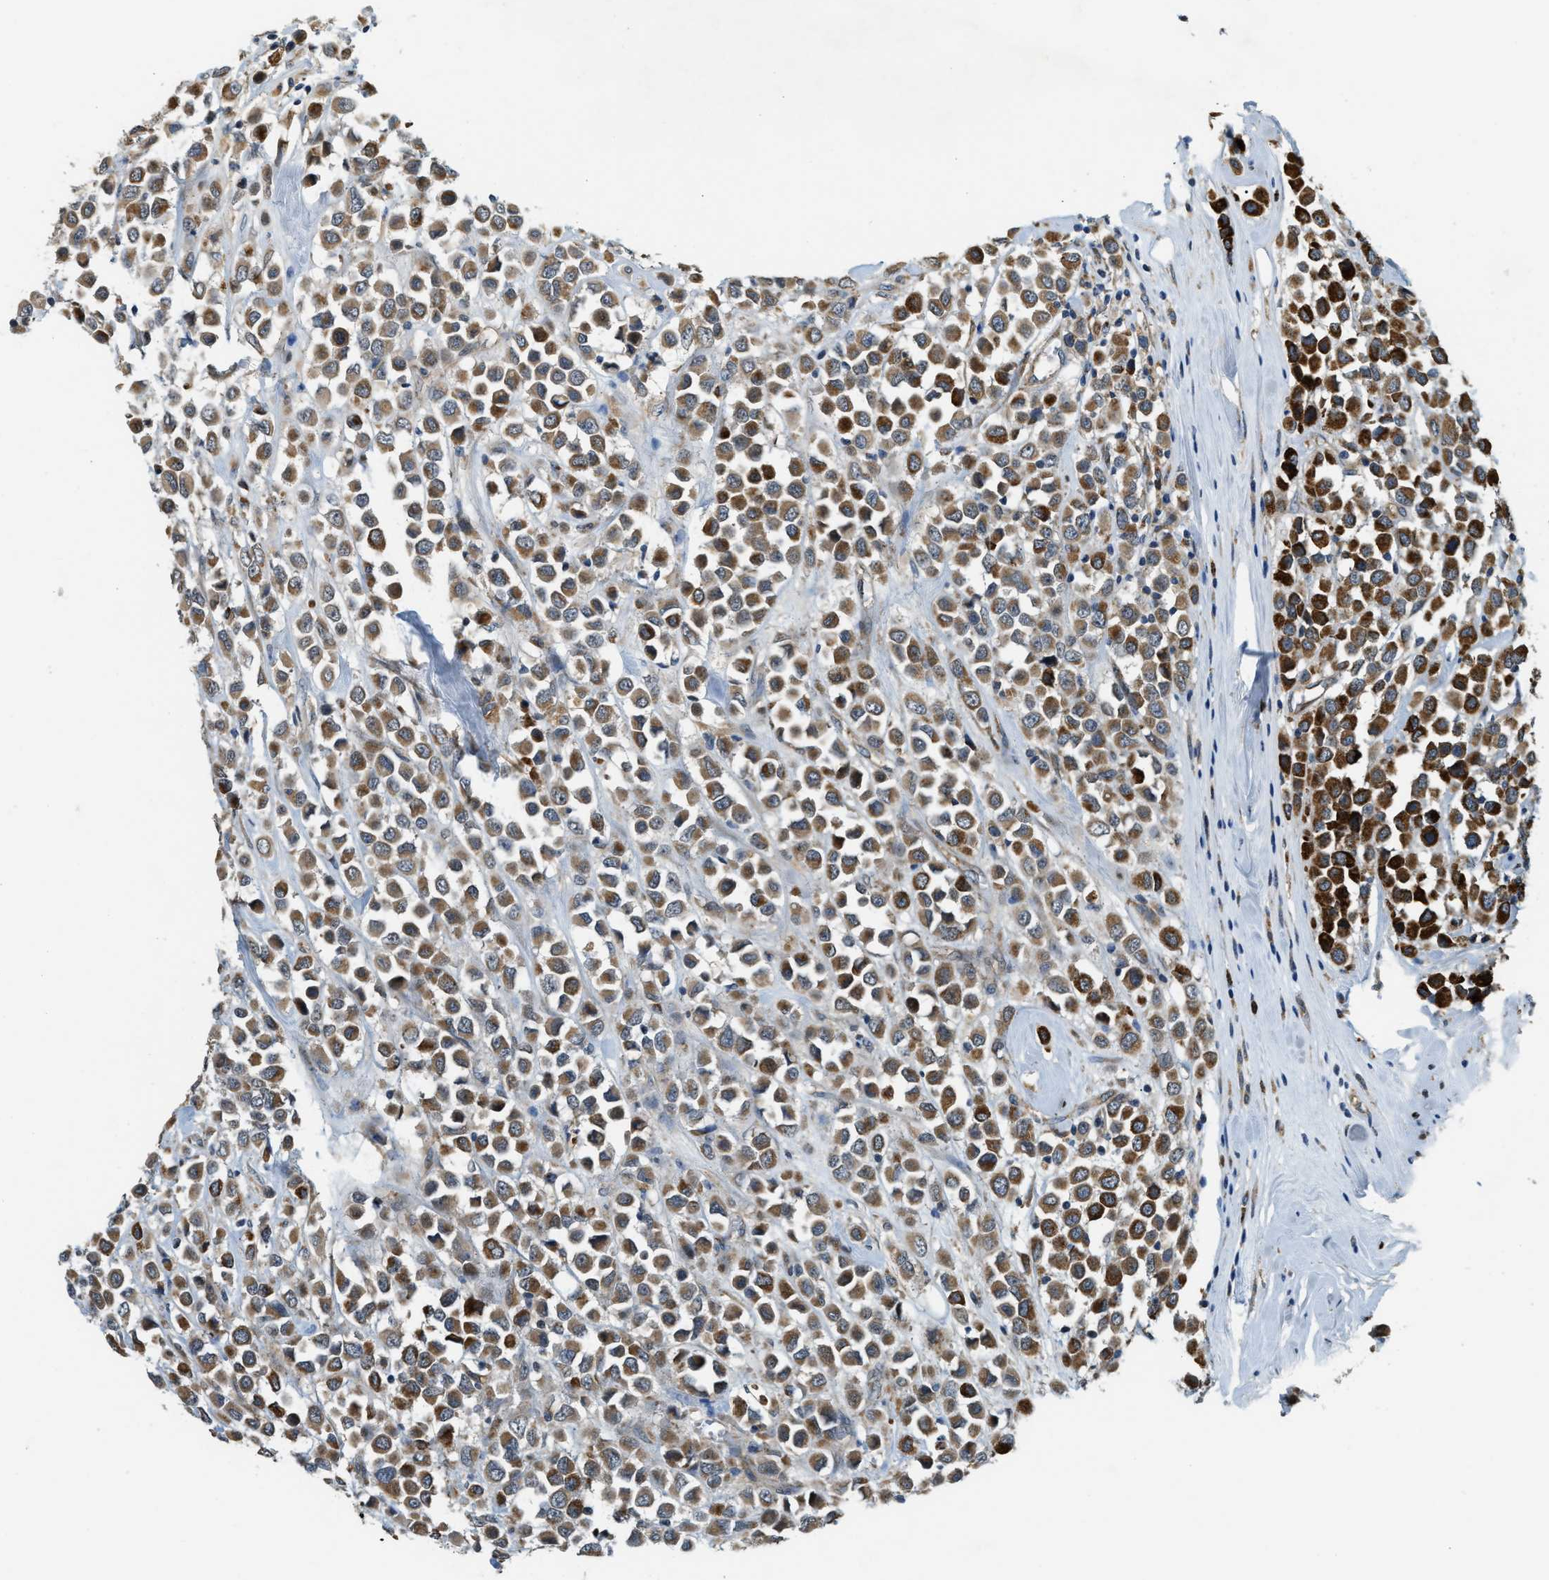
{"staining": {"intensity": "moderate", "quantity": ">75%", "location": "cytoplasmic/membranous"}, "tissue": "breast cancer", "cell_type": "Tumor cells", "image_type": "cancer", "snomed": [{"axis": "morphology", "description": "Duct carcinoma"}, {"axis": "topography", "description": "Breast"}], "caption": "Tumor cells reveal moderate cytoplasmic/membranous positivity in approximately >75% of cells in infiltrating ductal carcinoma (breast). Immunohistochemistry stains the protein of interest in brown and the nuclei are stained blue.", "gene": "STARD3NL", "patient": {"sex": "female", "age": 61}}